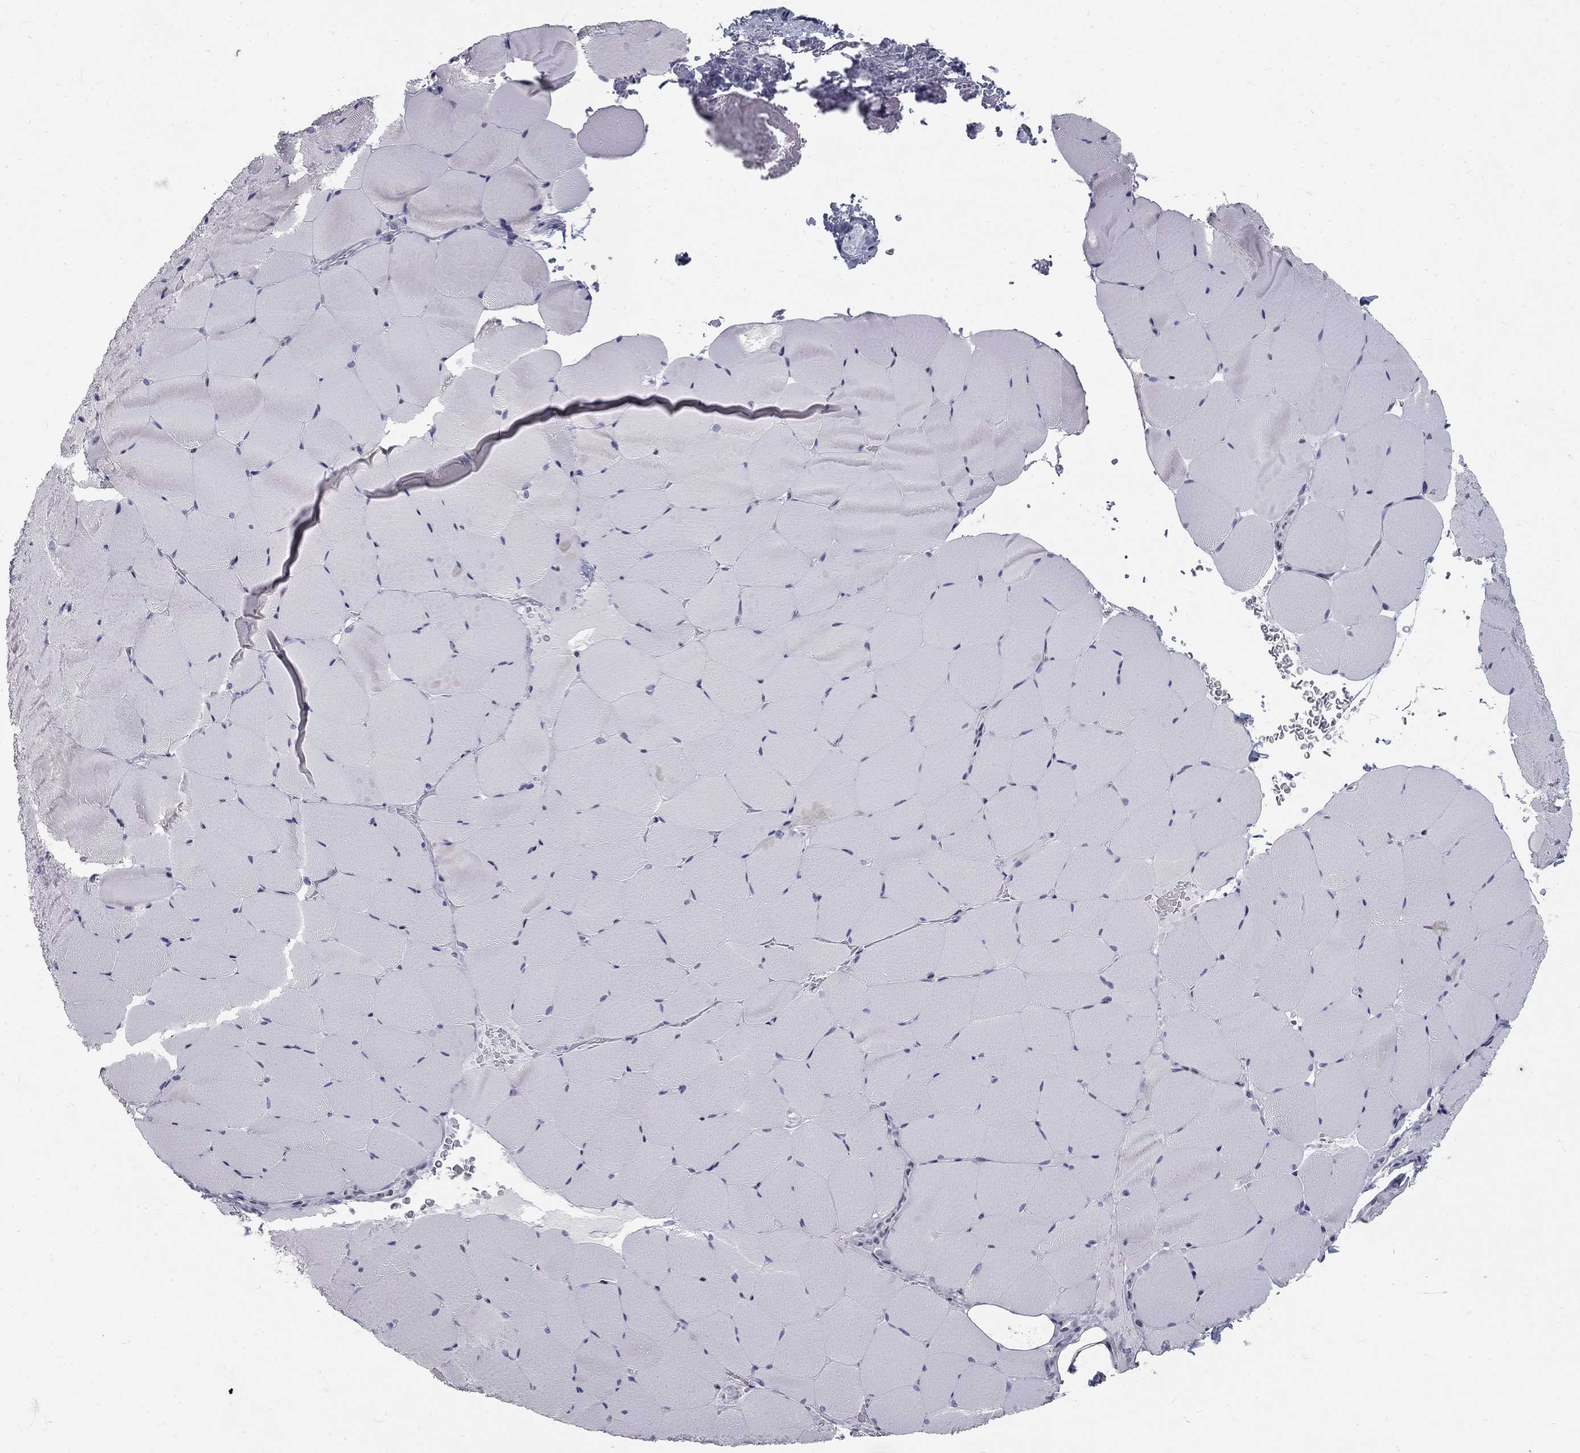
{"staining": {"intensity": "negative", "quantity": "none", "location": "none"}, "tissue": "skeletal muscle", "cell_type": "Myocytes", "image_type": "normal", "snomed": [{"axis": "morphology", "description": "Normal tissue, NOS"}, {"axis": "topography", "description": "Skeletal muscle"}], "caption": "Myocytes are negative for protein expression in unremarkable human skeletal muscle.", "gene": "SNORC", "patient": {"sex": "female", "age": 37}}